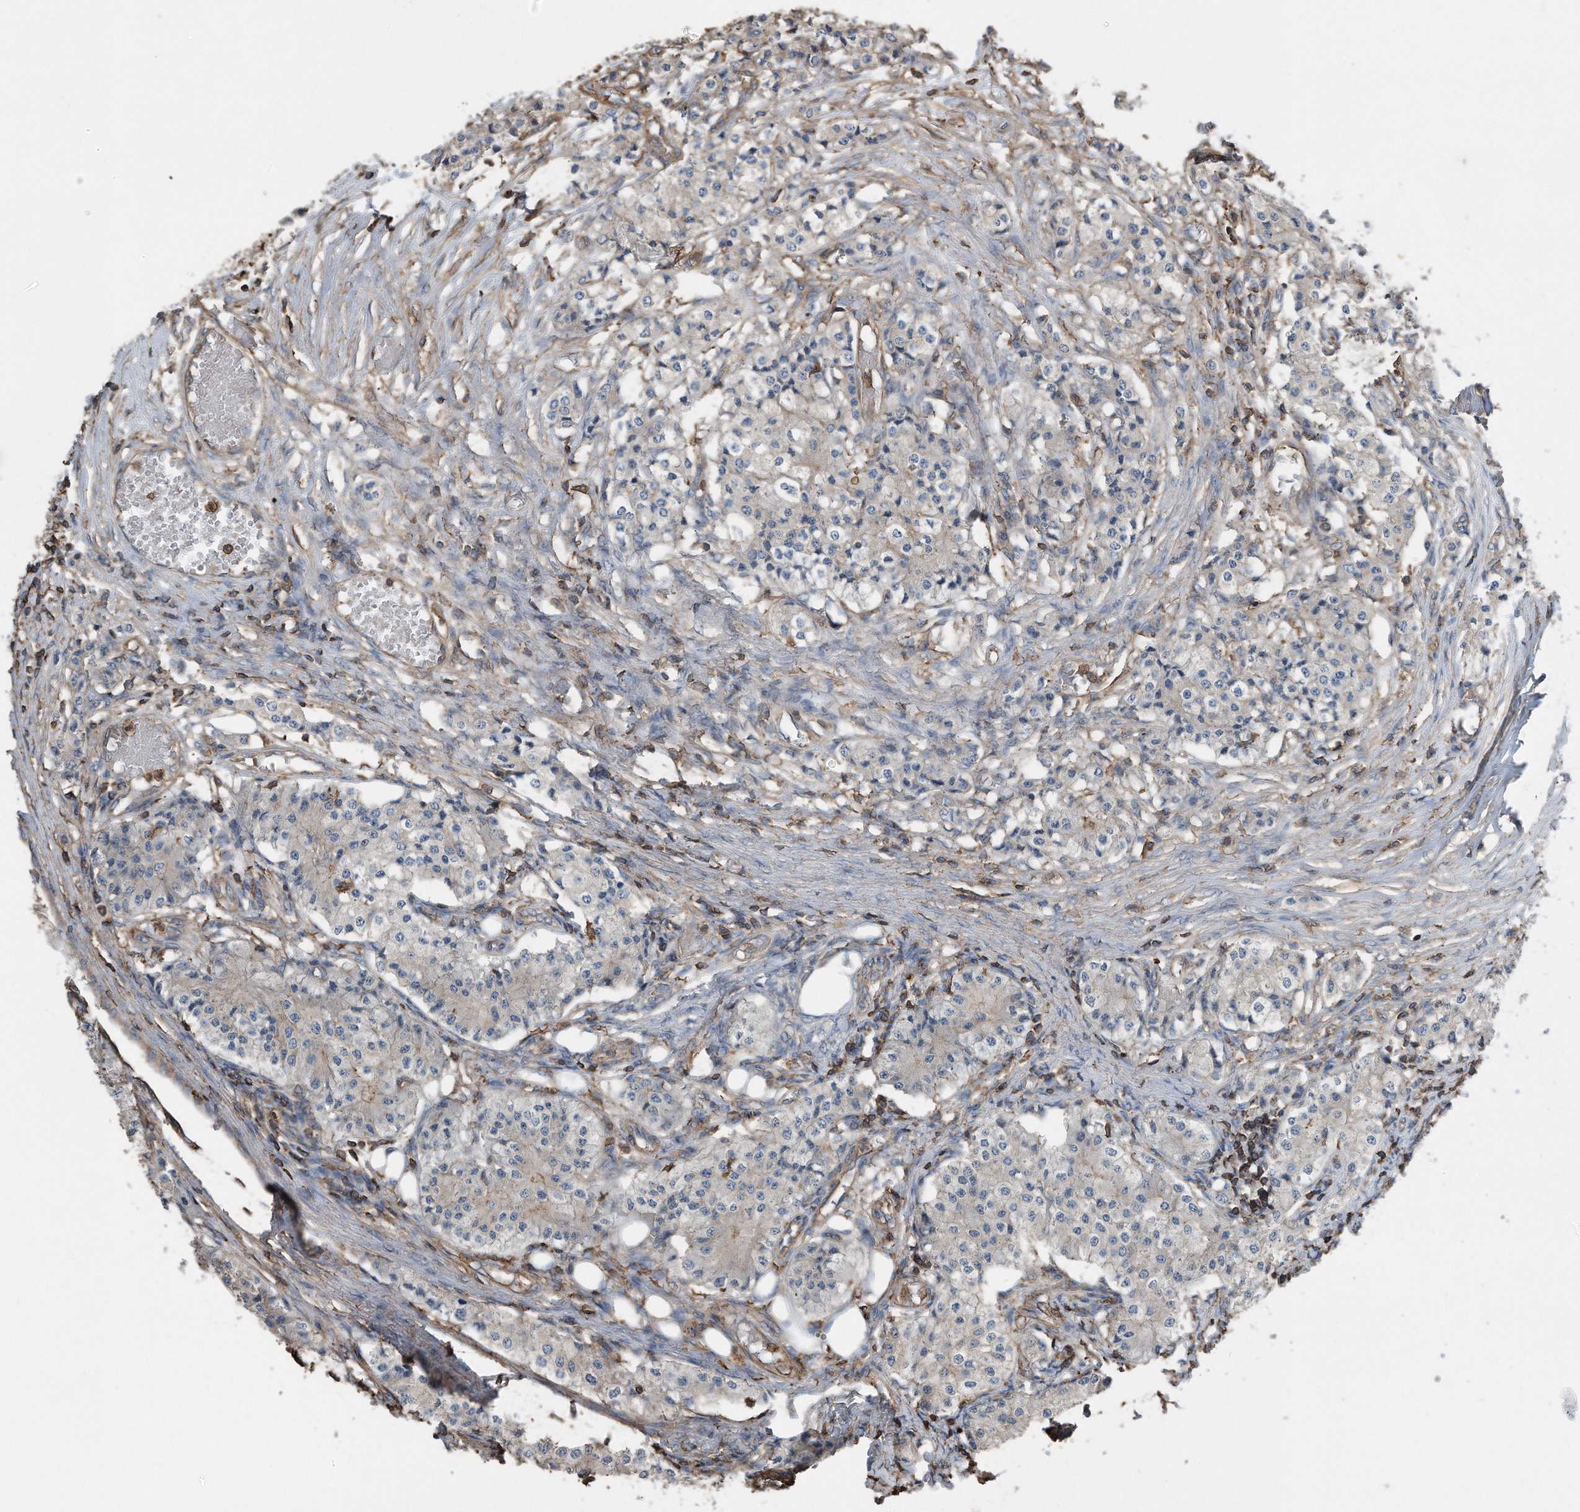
{"staining": {"intensity": "negative", "quantity": "none", "location": "none"}, "tissue": "carcinoid", "cell_type": "Tumor cells", "image_type": "cancer", "snomed": [{"axis": "morphology", "description": "Carcinoid, malignant, NOS"}, {"axis": "topography", "description": "Colon"}], "caption": "Immunohistochemistry image of neoplastic tissue: carcinoid stained with DAB displays no significant protein staining in tumor cells. The staining was performed using DAB (3,3'-diaminobenzidine) to visualize the protein expression in brown, while the nuclei were stained in blue with hematoxylin (Magnification: 20x).", "gene": "RSPO3", "patient": {"sex": "female", "age": 52}}